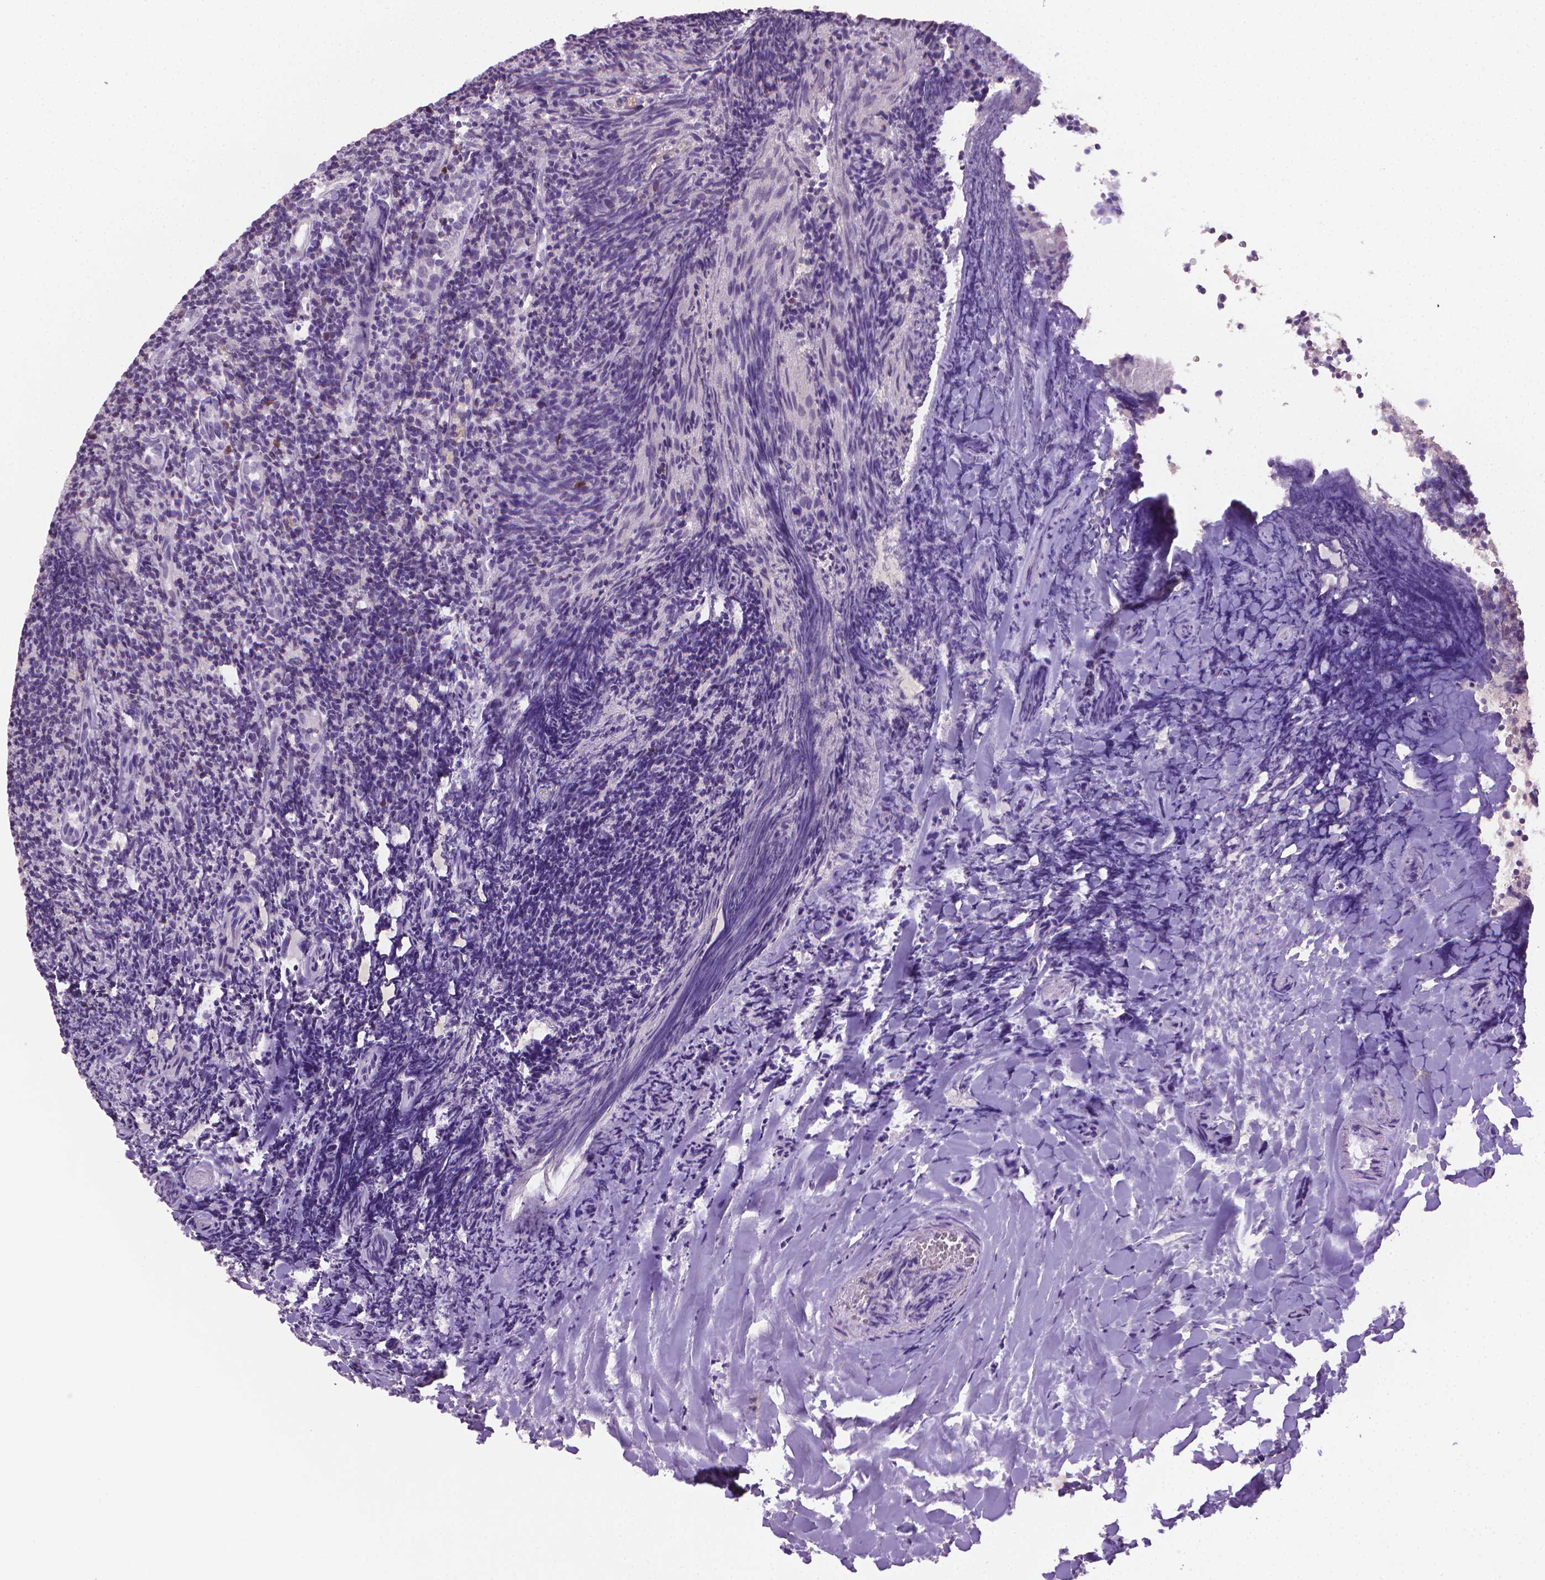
{"staining": {"intensity": "negative", "quantity": "none", "location": "none"}, "tissue": "tonsil", "cell_type": "Germinal center cells", "image_type": "normal", "snomed": [{"axis": "morphology", "description": "Normal tissue, NOS"}, {"axis": "topography", "description": "Tonsil"}], "caption": "High power microscopy micrograph of an immunohistochemistry histopathology image of benign tonsil, revealing no significant positivity in germinal center cells. (Stains: DAB IHC with hematoxylin counter stain, Microscopy: brightfield microscopy at high magnification).", "gene": "CDKN2D", "patient": {"sex": "female", "age": 10}}